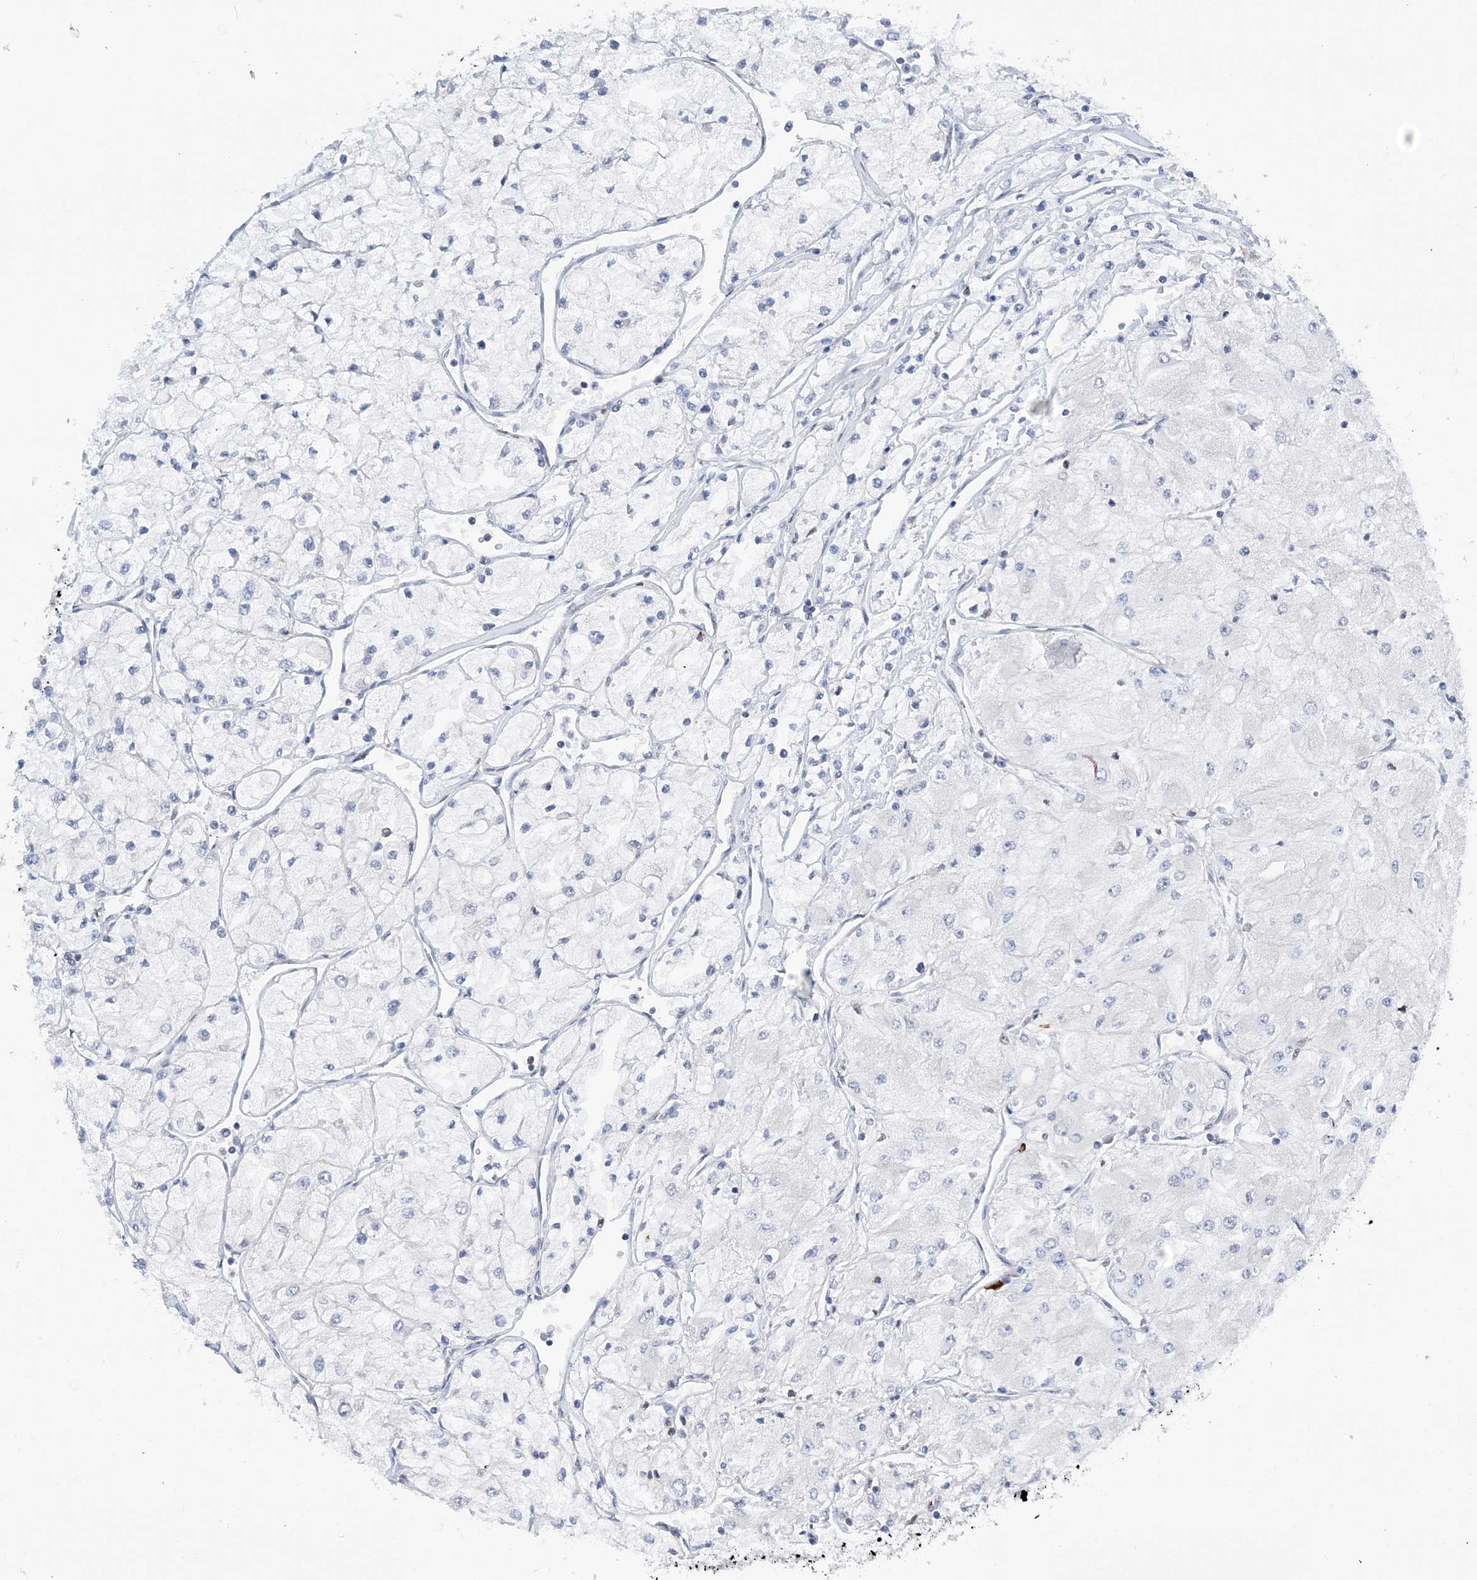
{"staining": {"intensity": "negative", "quantity": "none", "location": "none"}, "tissue": "renal cancer", "cell_type": "Tumor cells", "image_type": "cancer", "snomed": [{"axis": "morphology", "description": "Adenocarcinoma, NOS"}, {"axis": "topography", "description": "Kidney"}], "caption": "Renal cancer (adenocarcinoma) was stained to show a protein in brown. There is no significant expression in tumor cells.", "gene": "PRMT9", "patient": {"sex": "male", "age": 80}}